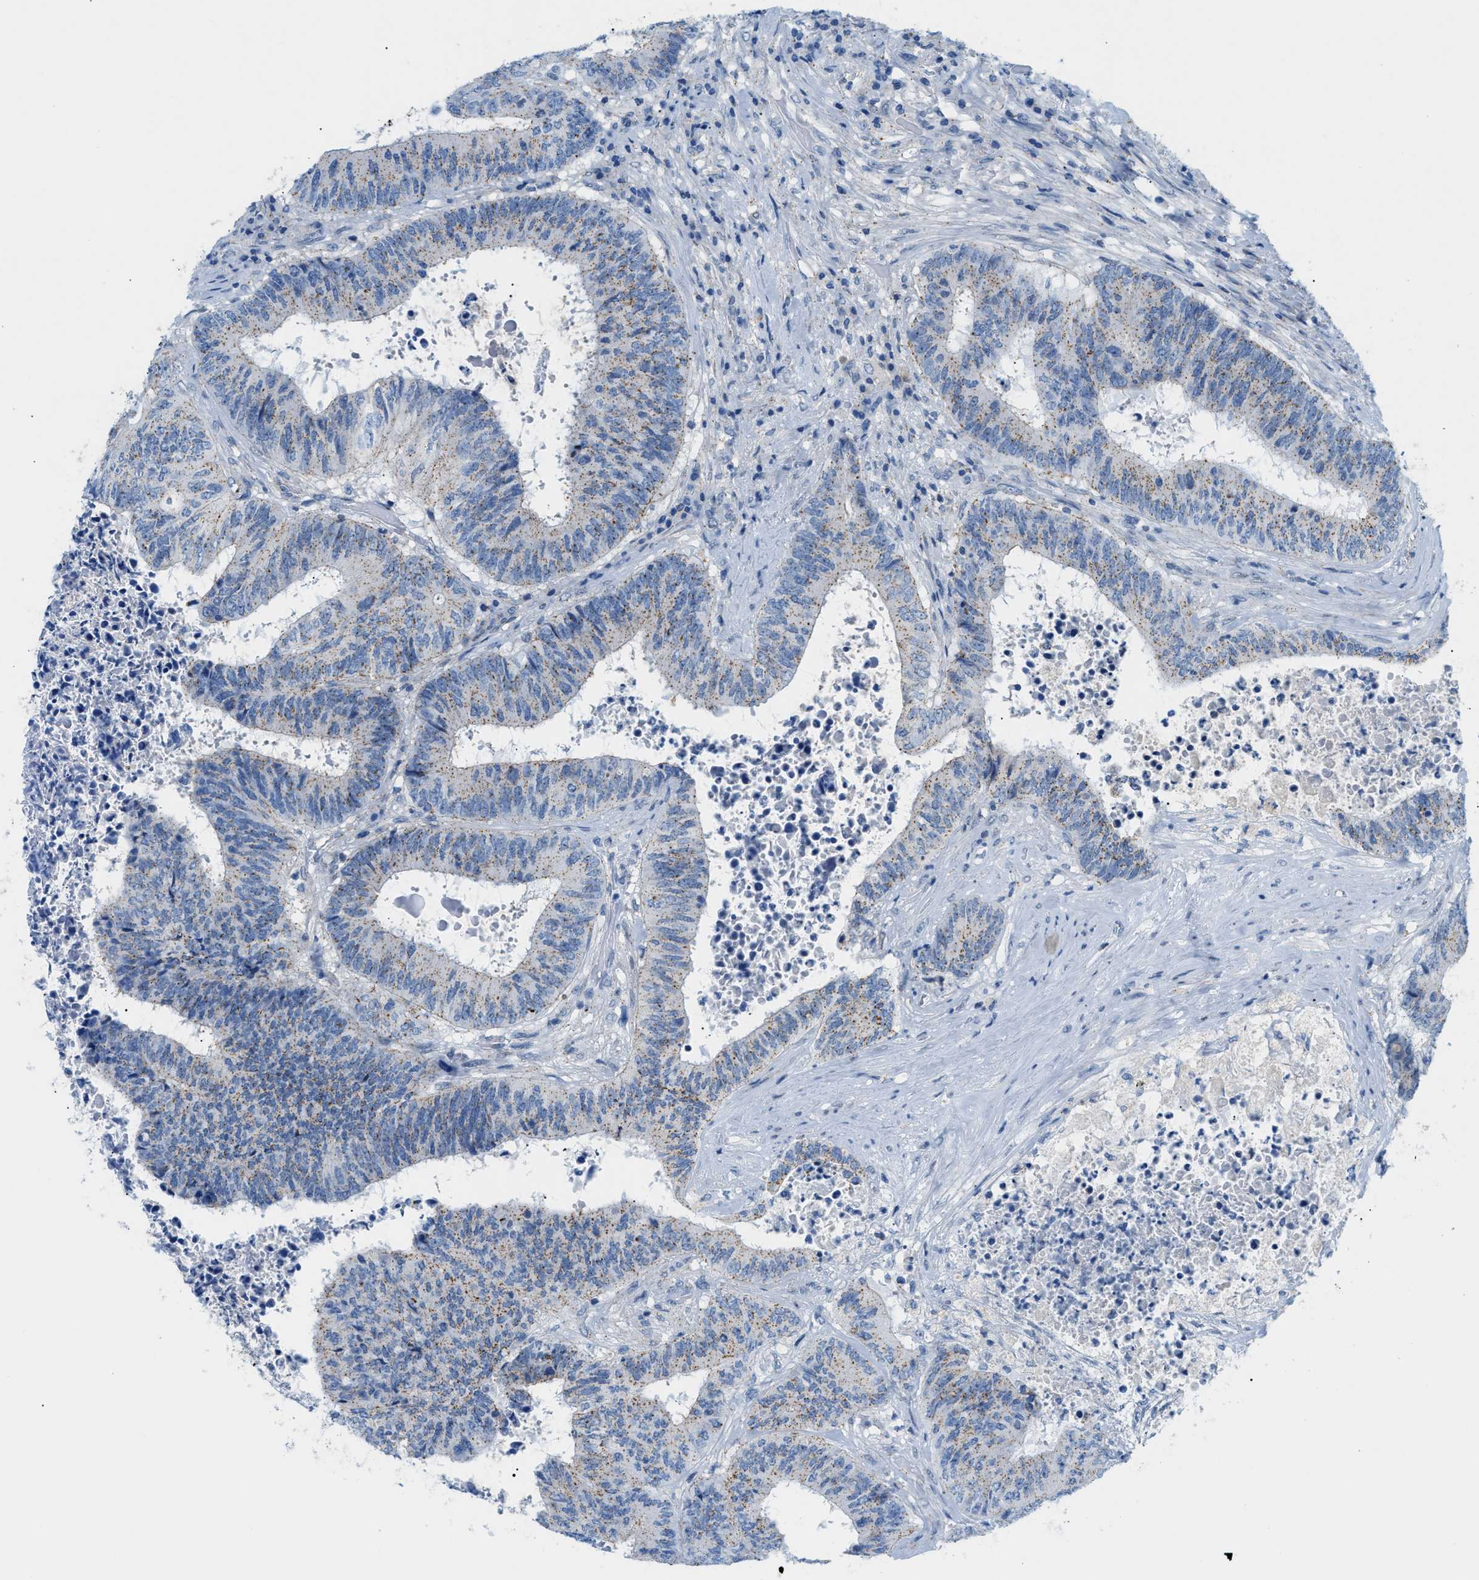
{"staining": {"intensity": "weak", "quantity": "25%-75%", "location": "cytoplasmic/membranous"}, "tissue": "colorectal cancer", "cell_type": "Tumor cells", "image_type": "cancer", "snomed": [{"axis": "morphology", "description": "Adenocarcinoma, NOS"}, {"axis": "topography", "description": "Rectum"}], "caption": "Adenocarcinoma (colorectal) stained for a protein exhibits weak cytoplasmic/membranous positivity in tumor cells.", "gene": "FDCSP", "patient": {"sex": "male", "age": 72}}